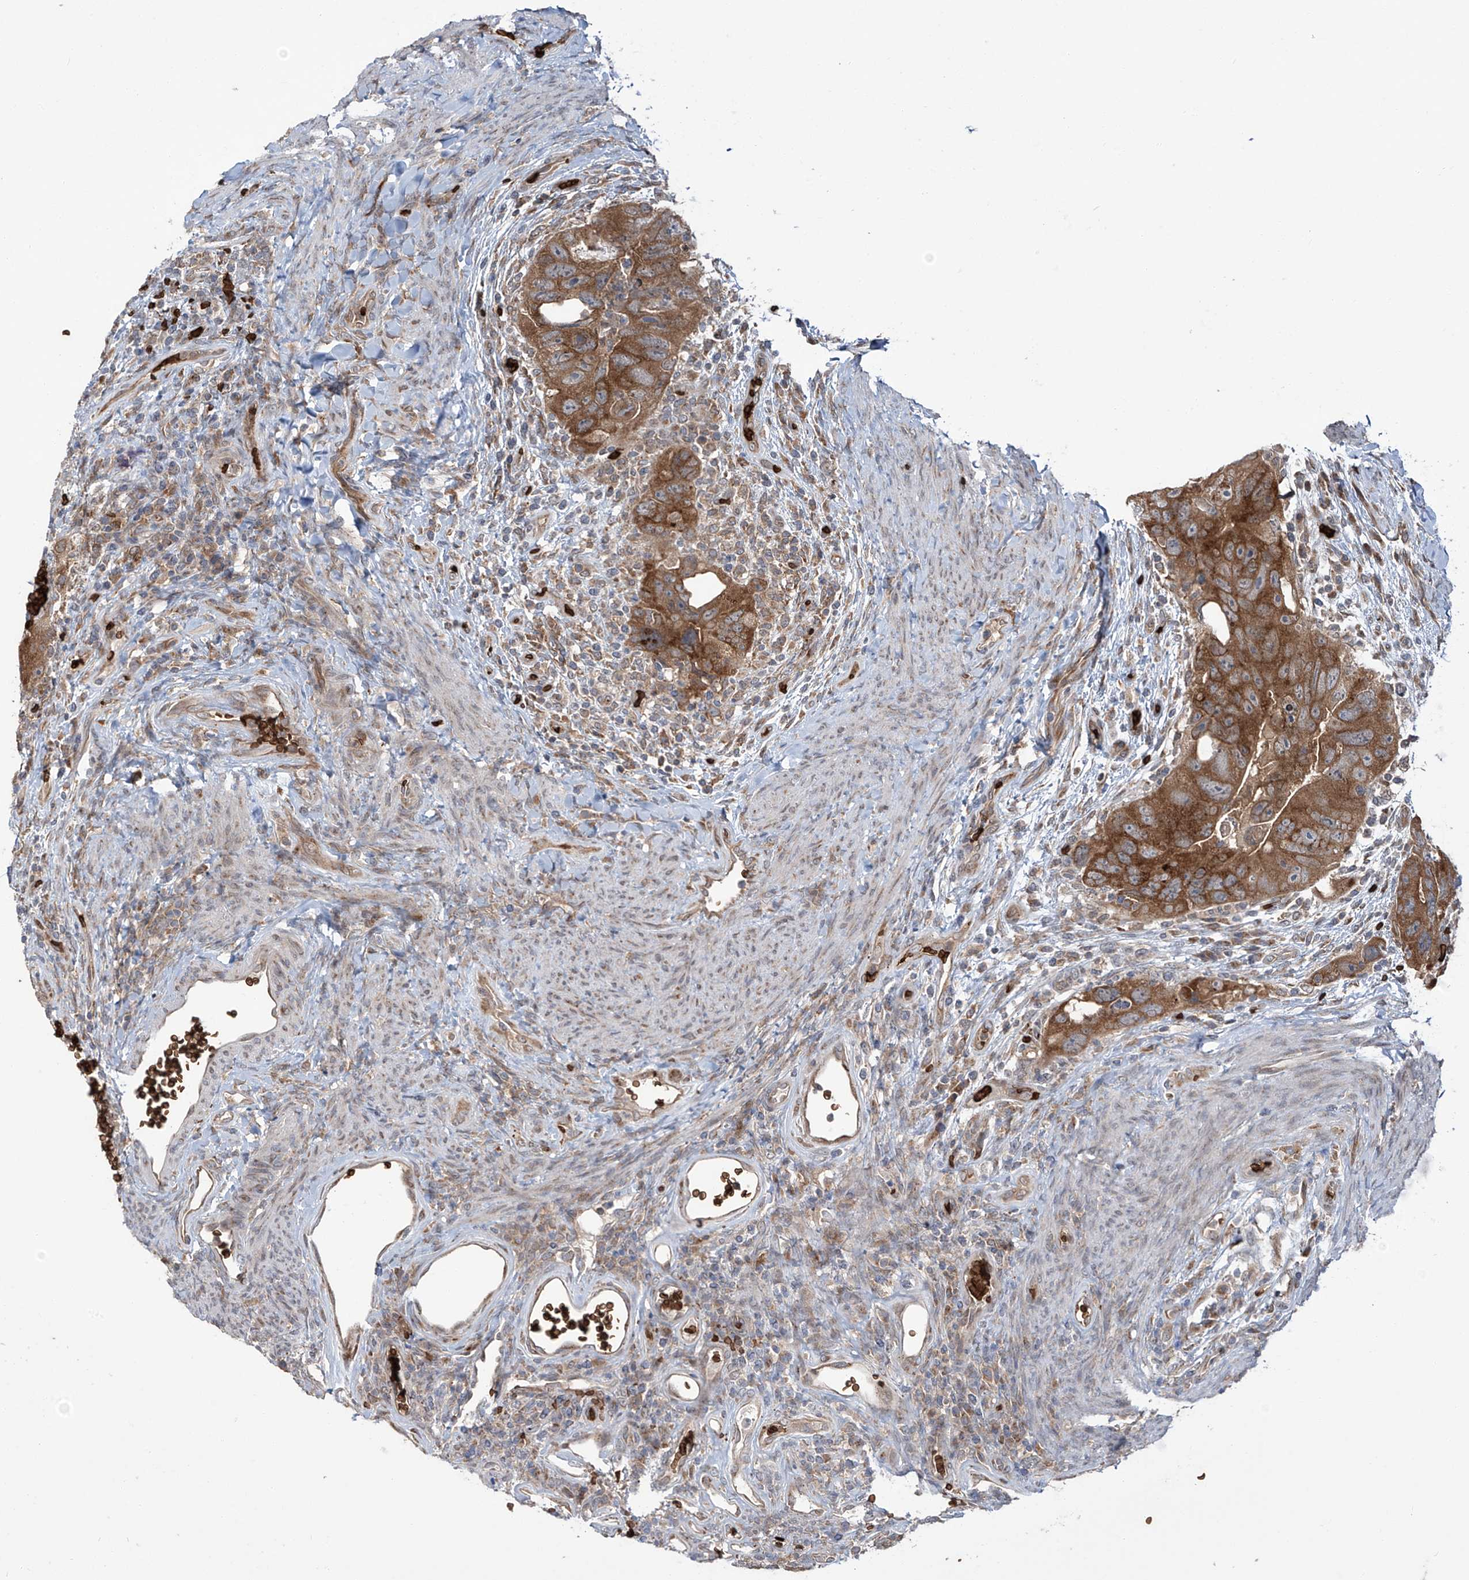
{"staining": {"intensity": "strong", "quantity": ">75%", "location": "cytoplasmic/membranous"}, "tissue": "colorectal cancer", "cell_type": "Tumor cells", "image_type": "cancer", "snomed": [{"axis": "morphology", "description": "Adenocarcinoma, NOS"}, {"axis": "topography", "description": "Rectum"}], "caption": "Immunohistochemical staining of colorectal cancer displays high levels of strong cytoplasmic/membranous protein expression in approximately >75% of tumor cells.", "gene": "ZDHHC9", "patient": {"sex": "male", "age": 59}}